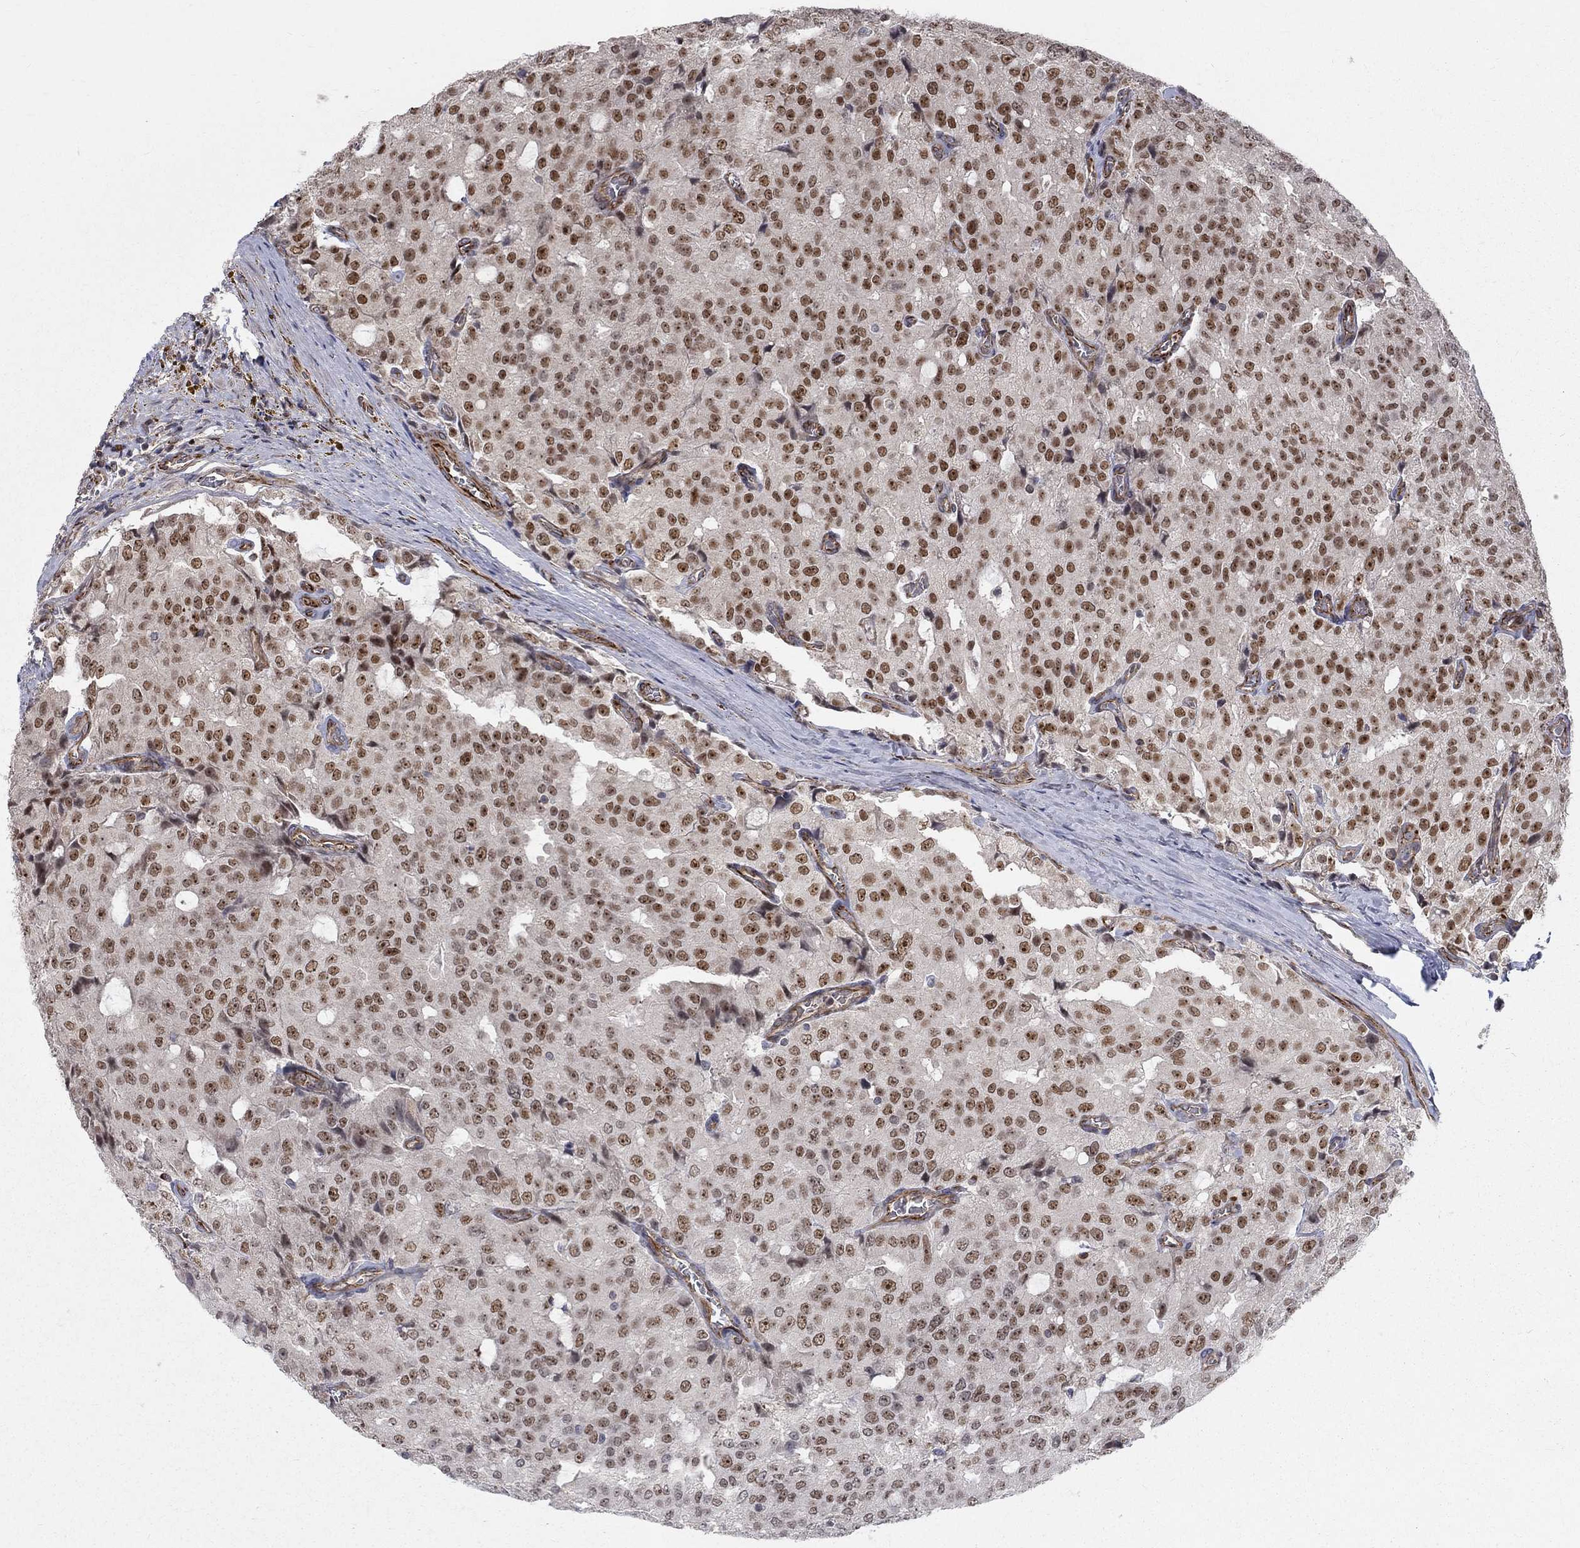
{"staining": {"intensity": "moderate", "quantity": ">75%", "location": "nuclear"}, "tissue": "prostate cancer", "cell_type": "Tumor cells", "image_type": "cancer", "snomed": [{"axis": "morphology", "description": "Adenocarcinoma, NOS"}, {"axis": "topography", "description": "Prostate and seminal vesicle, NOS"}, {"axis": "topography", "description": "Prostate"}], "caption": "This photomicrograph displays immunohistochemistry staining of human prostate adenocarcinoma, with medium moderate nuclear staining in about >75% of tumor cells.", "gene": "MSRA", "patient": {"sex": "male", "age": 67}}